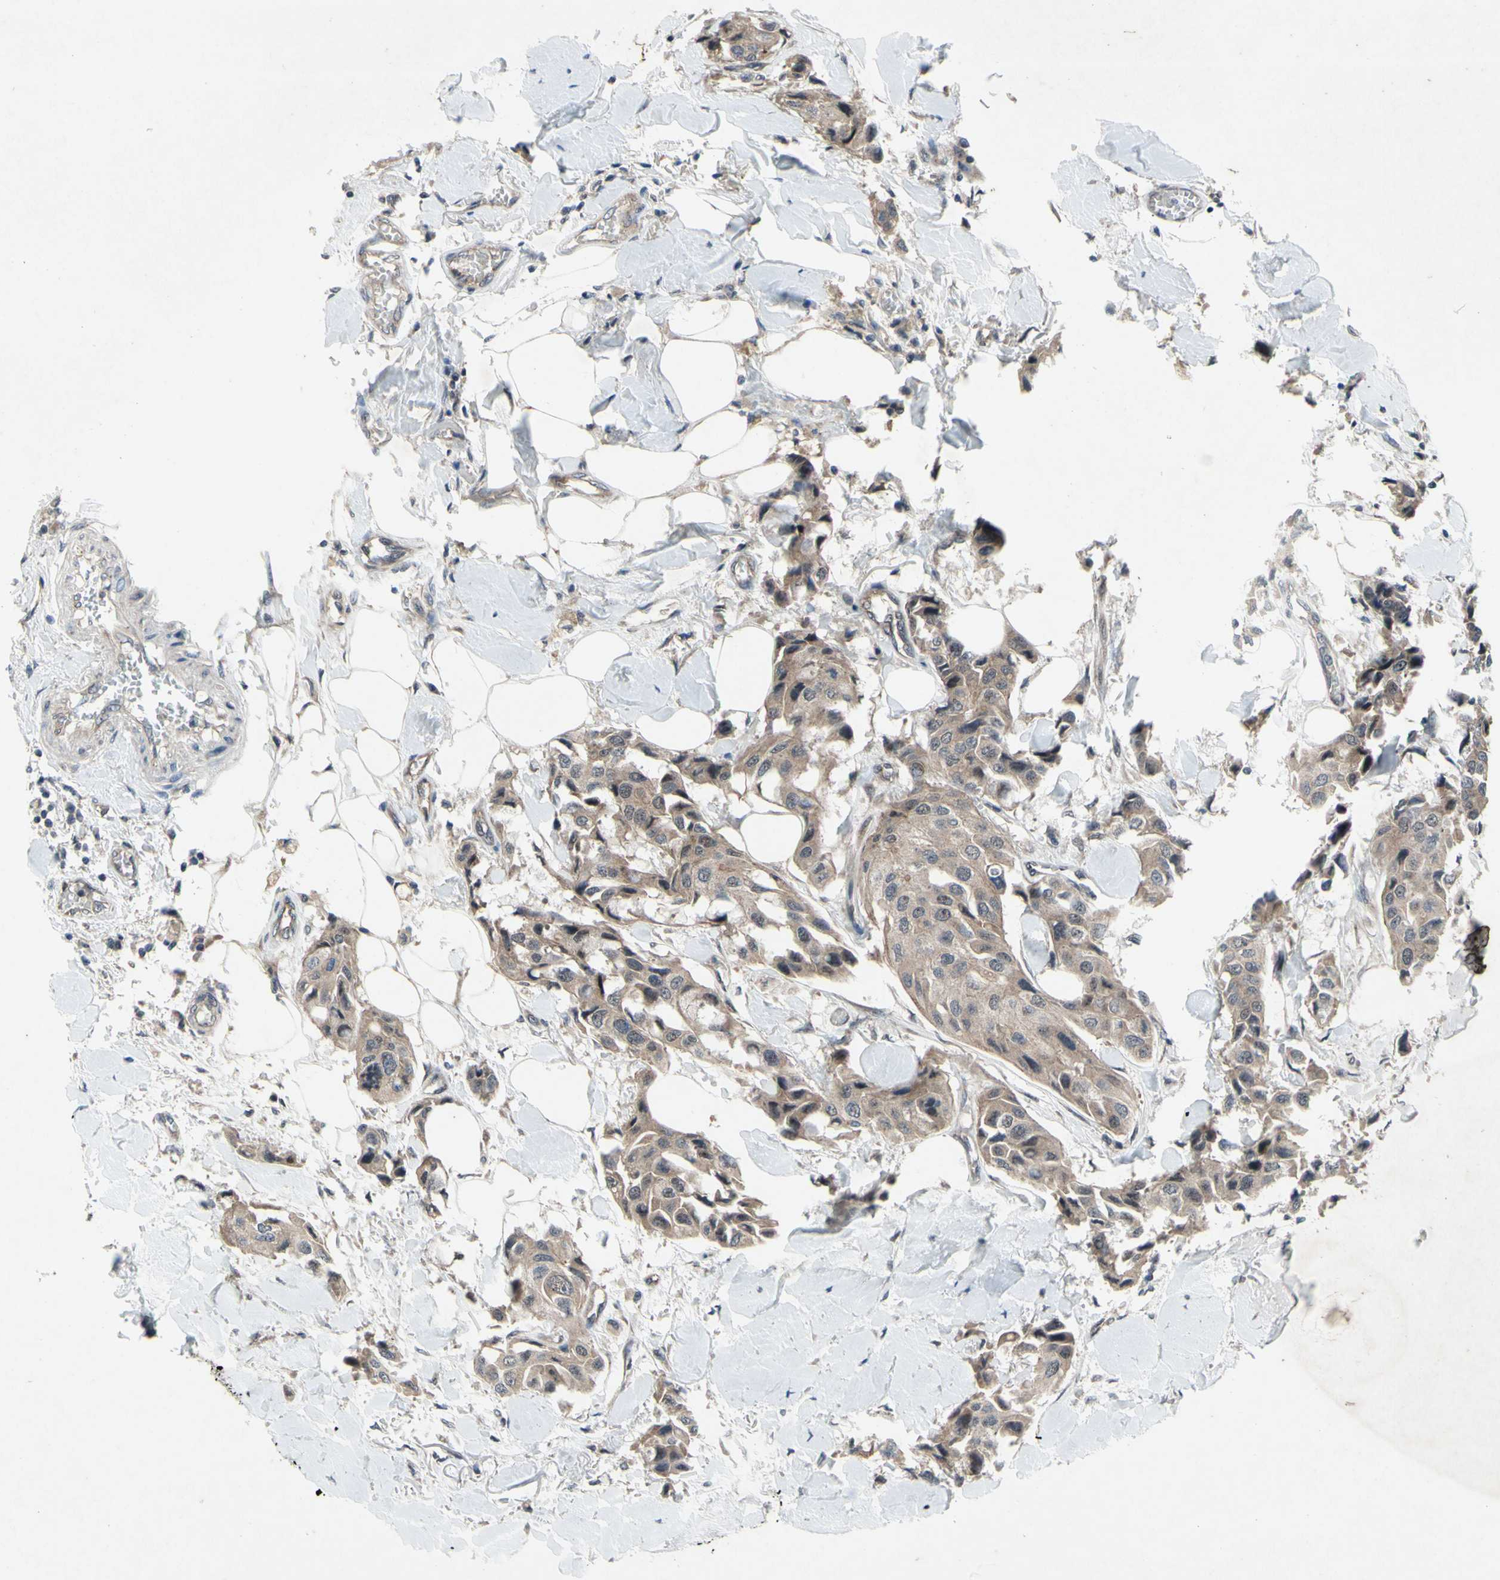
{"staining": {"intensity": "weak", "quantity": ">75%", "location": "cytoplasmic/membranous"}, "tissue": "breast cancer", "cell_type": "Tumor cells", "image_type": "cancer", "snomed": [{"axis": "morphology", "description": "Duct carcinoma"}, {"axis": "topography", "description": "Breast"}], "caption": "Breast invasive ductal carcinoma stained with a brown dye demonstrates weak cytoplasmic/membranous positive positivity in approximately >75% of tumor cells.", "gene": "TRDMT1", "patient": {"sex": "female", "age": 80}}